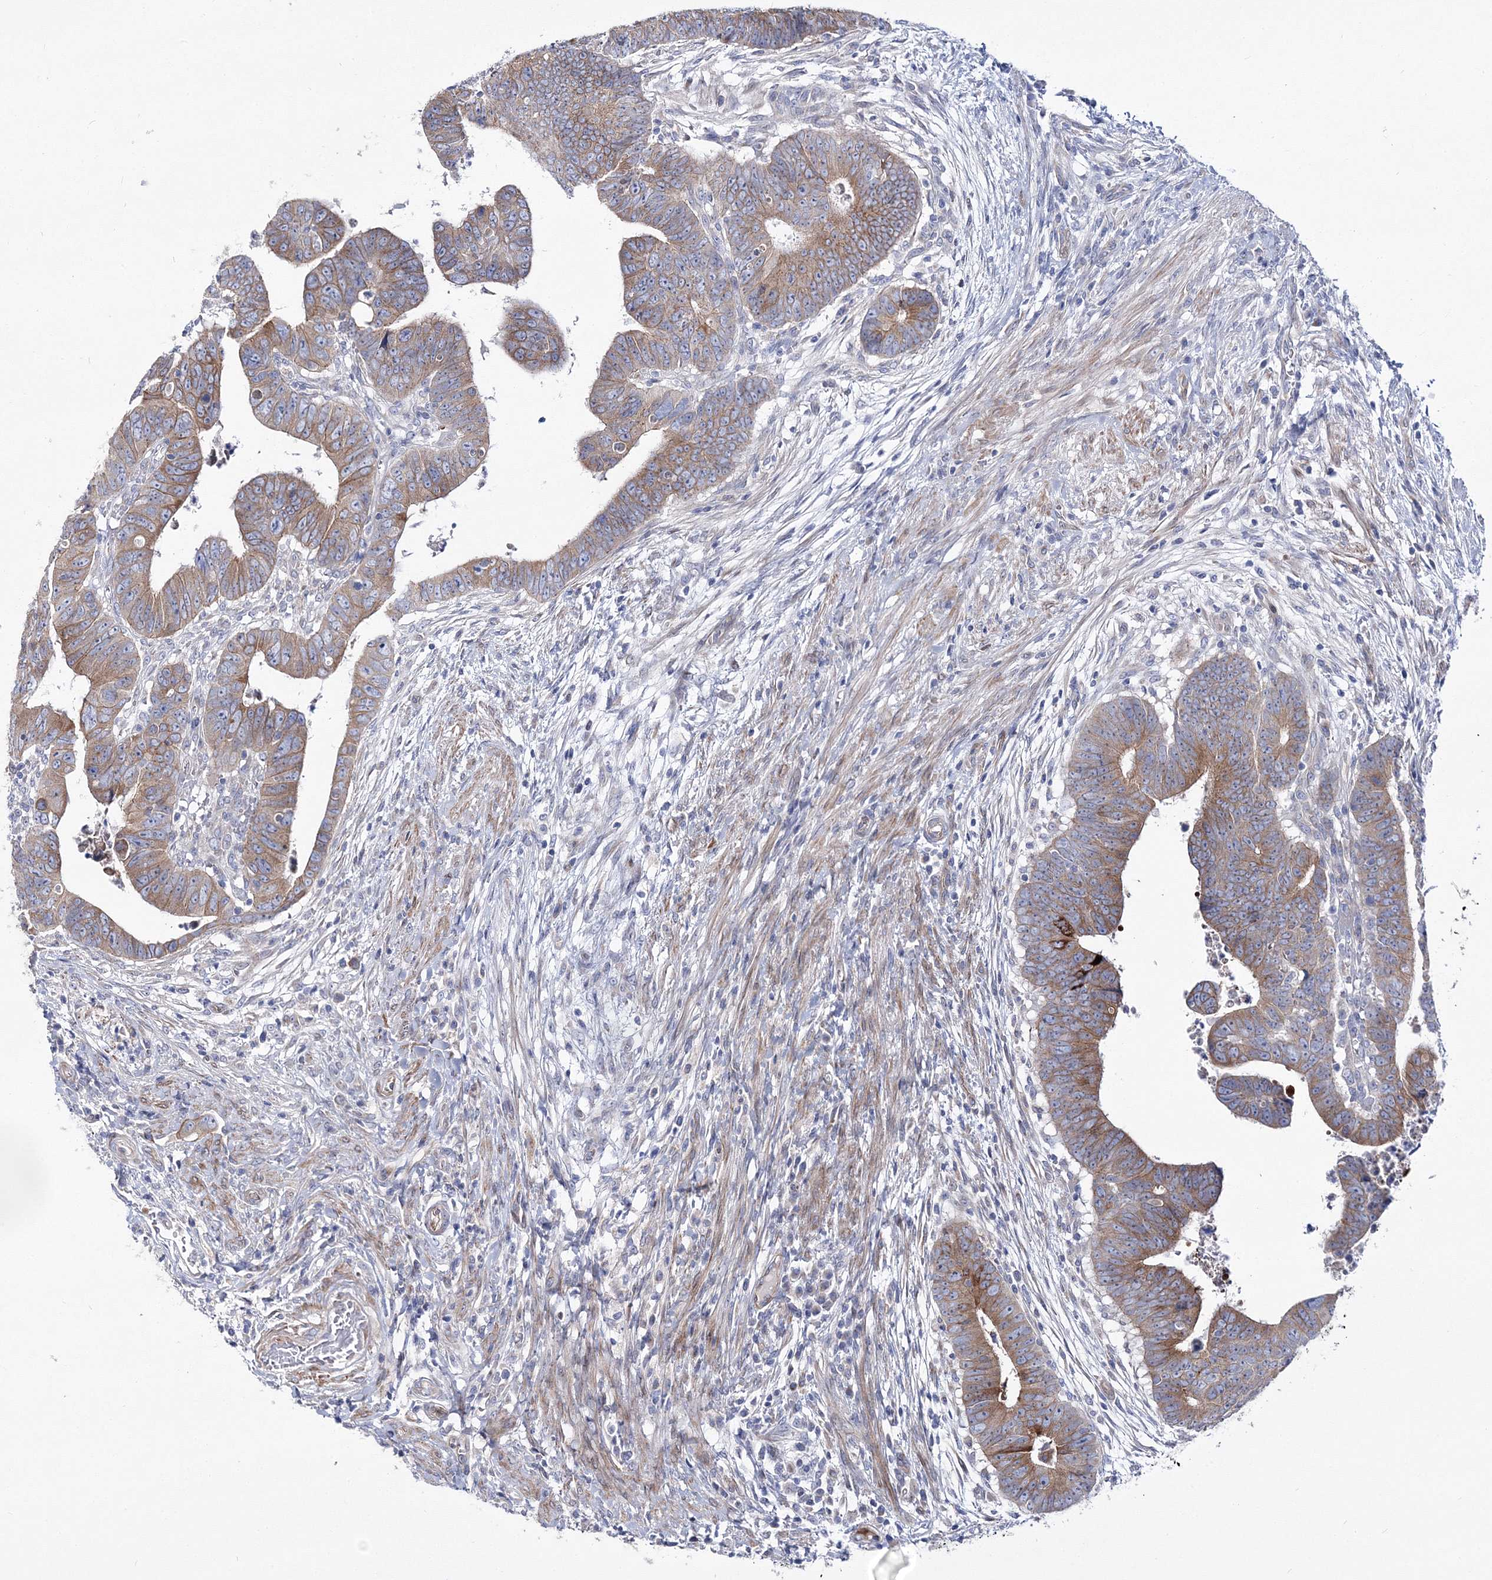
{"staining": {"intensity": "moderate", "quantity": ">75%", "location": "cytoplasmic/membranous"}, "tissue": "colorectal cancer", "cell_type": "Tumor cells", "image_type": "cancer", "snomed": [{"axis": "morphology", "description": "Normal tissue, NOS"}, {"axis": "morphology", "description": "Adenocarcinoma, NOS"}, {"axis": "topography", "description": "Rectum"}], "caption": "Colorectal cancer stained with a protein marker displays moderate staining in tumor cells.", "gene": "ARHGAP32", "patient": {"sex": "female", "age": 65}}